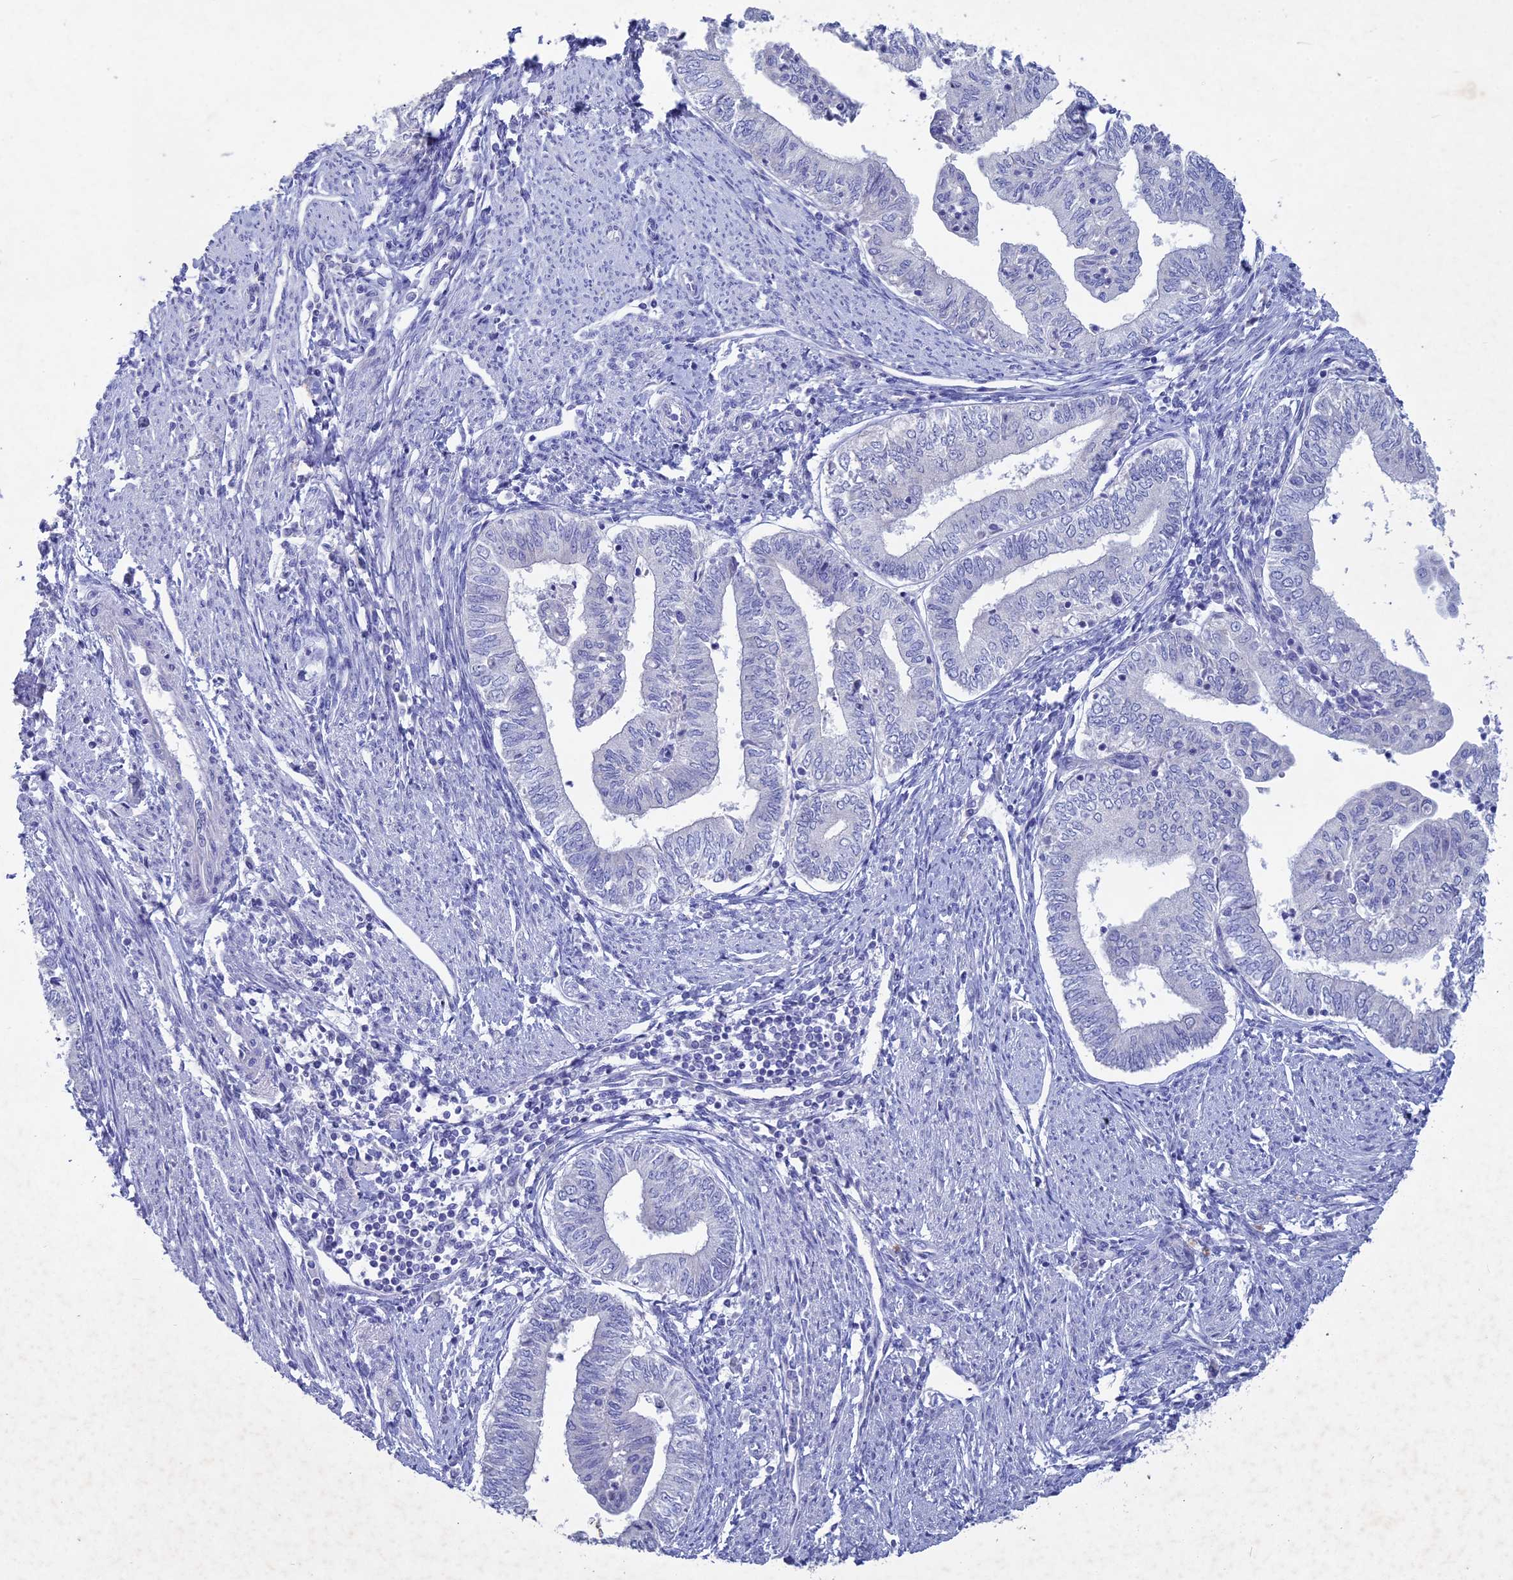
{"staining": {"intensity": "negative", "quantity": "none", "location": "none"}, "tissue": "endometrial cancer", "cell_type": "Tumor cells", "image_type": "cancer", "snomed": [{"axis": "morphology", "description": "Adenocarcinoma, NOS"}, {"axis": "topography", "description": "Endometrium"}], "caption": "An image of endometrial adenocarcinoma stained for a protein displays no brown staining in tumor cells.", "gene": "BTBD19", "patient": {"sex": "female", "age": 66}}